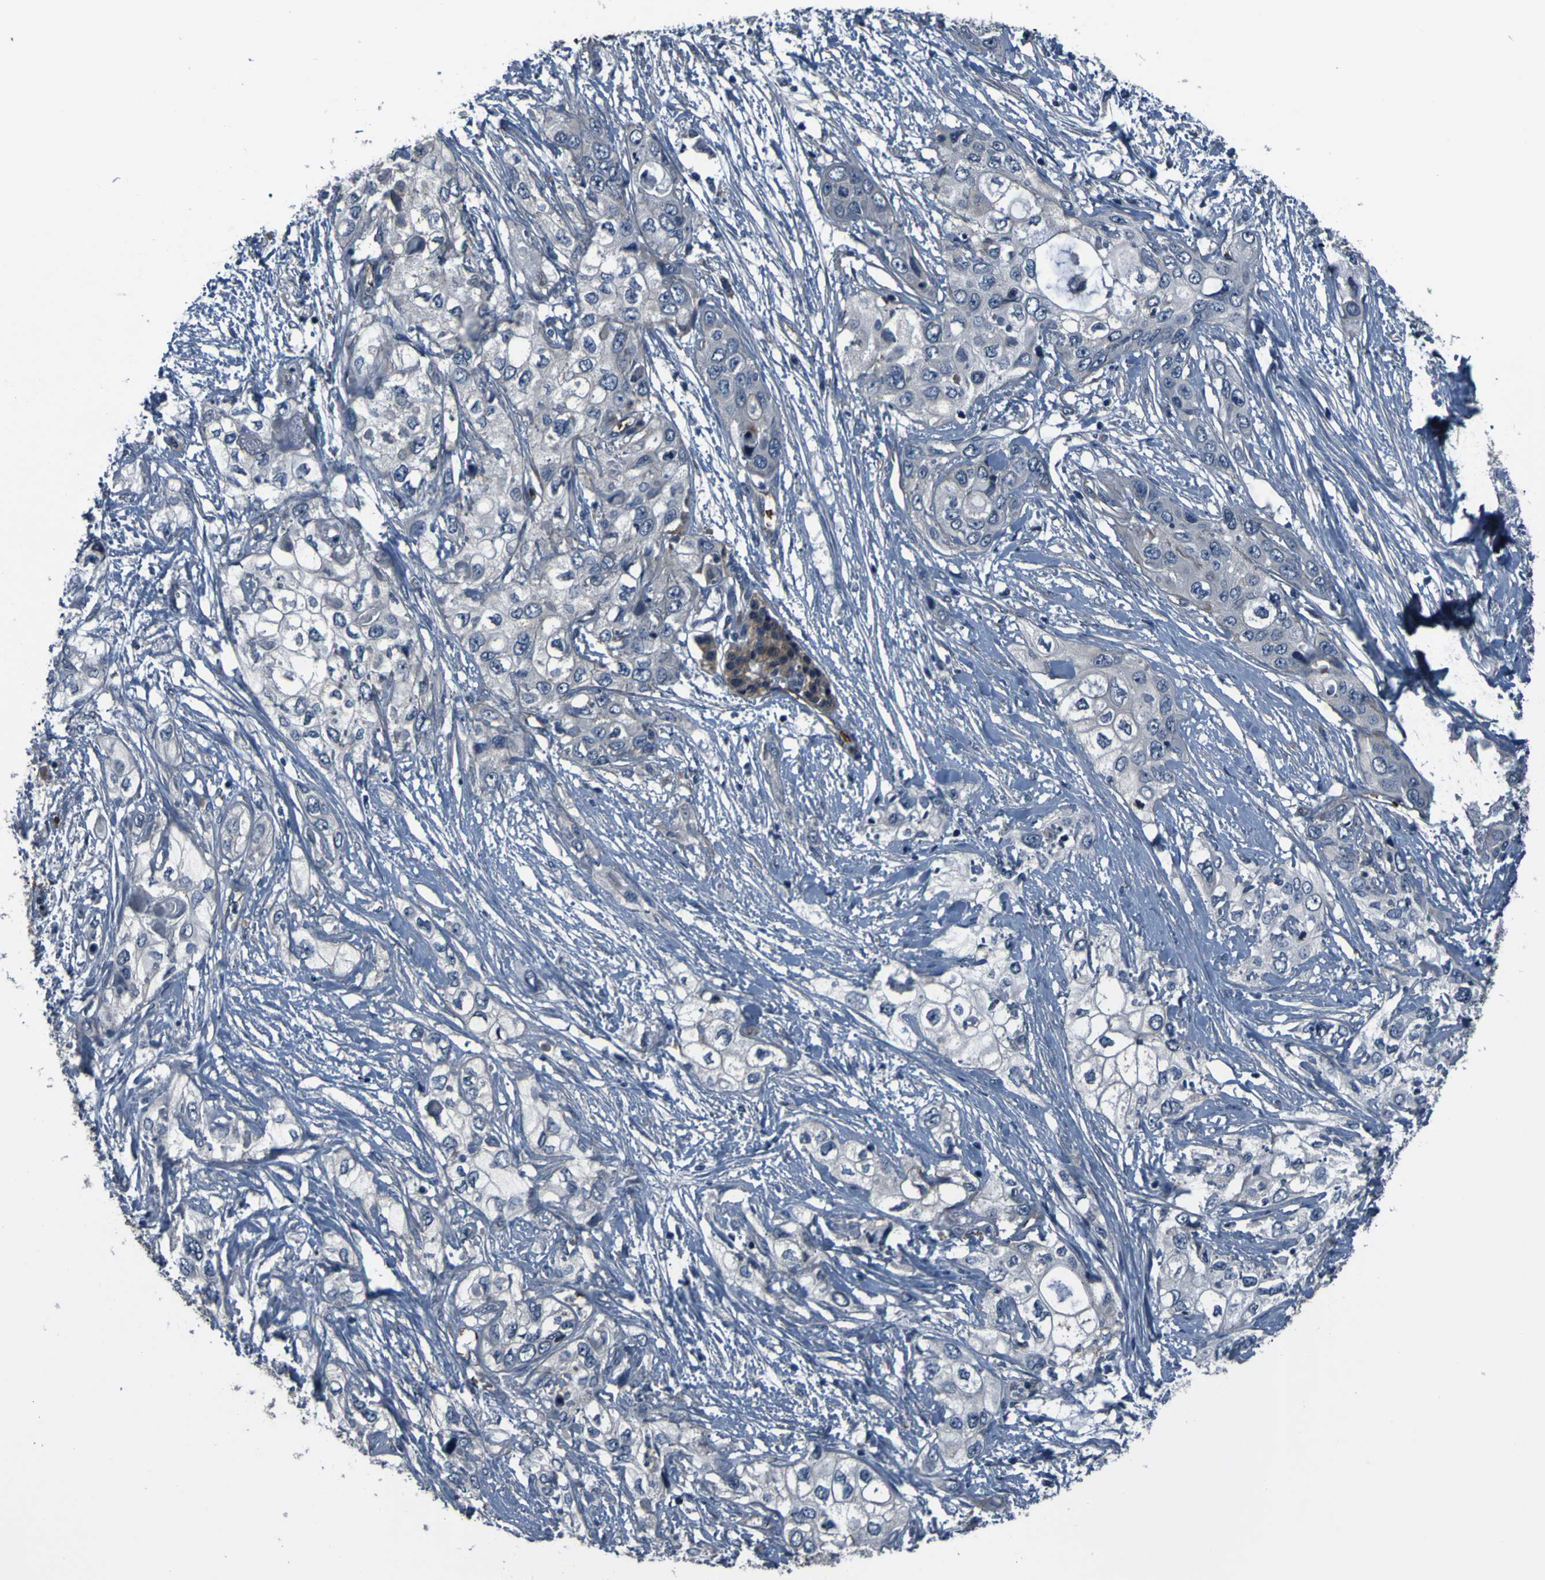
{"staining": {"intensity": "negative", "quantity": "none", "location": "none"}, "tissue": "pancreatic cancer", "cell_type": "Tumor cells", "image_type": "cancer", "snomed": [{"axis": "morphology", "description": "Adenocarcinoma, NOS"}, {"axis": "topography", "description": "Pancreas"}], "caption": "Immunohistochemistry (IHC) micrograph of neoplastic tissue: adenocarcinoma (pancreatic) stained with DAB shows no significant protein staining in tumor cells.", "gene": "GRAMD1A", "patient": {"sex": "female", "age": 70}}